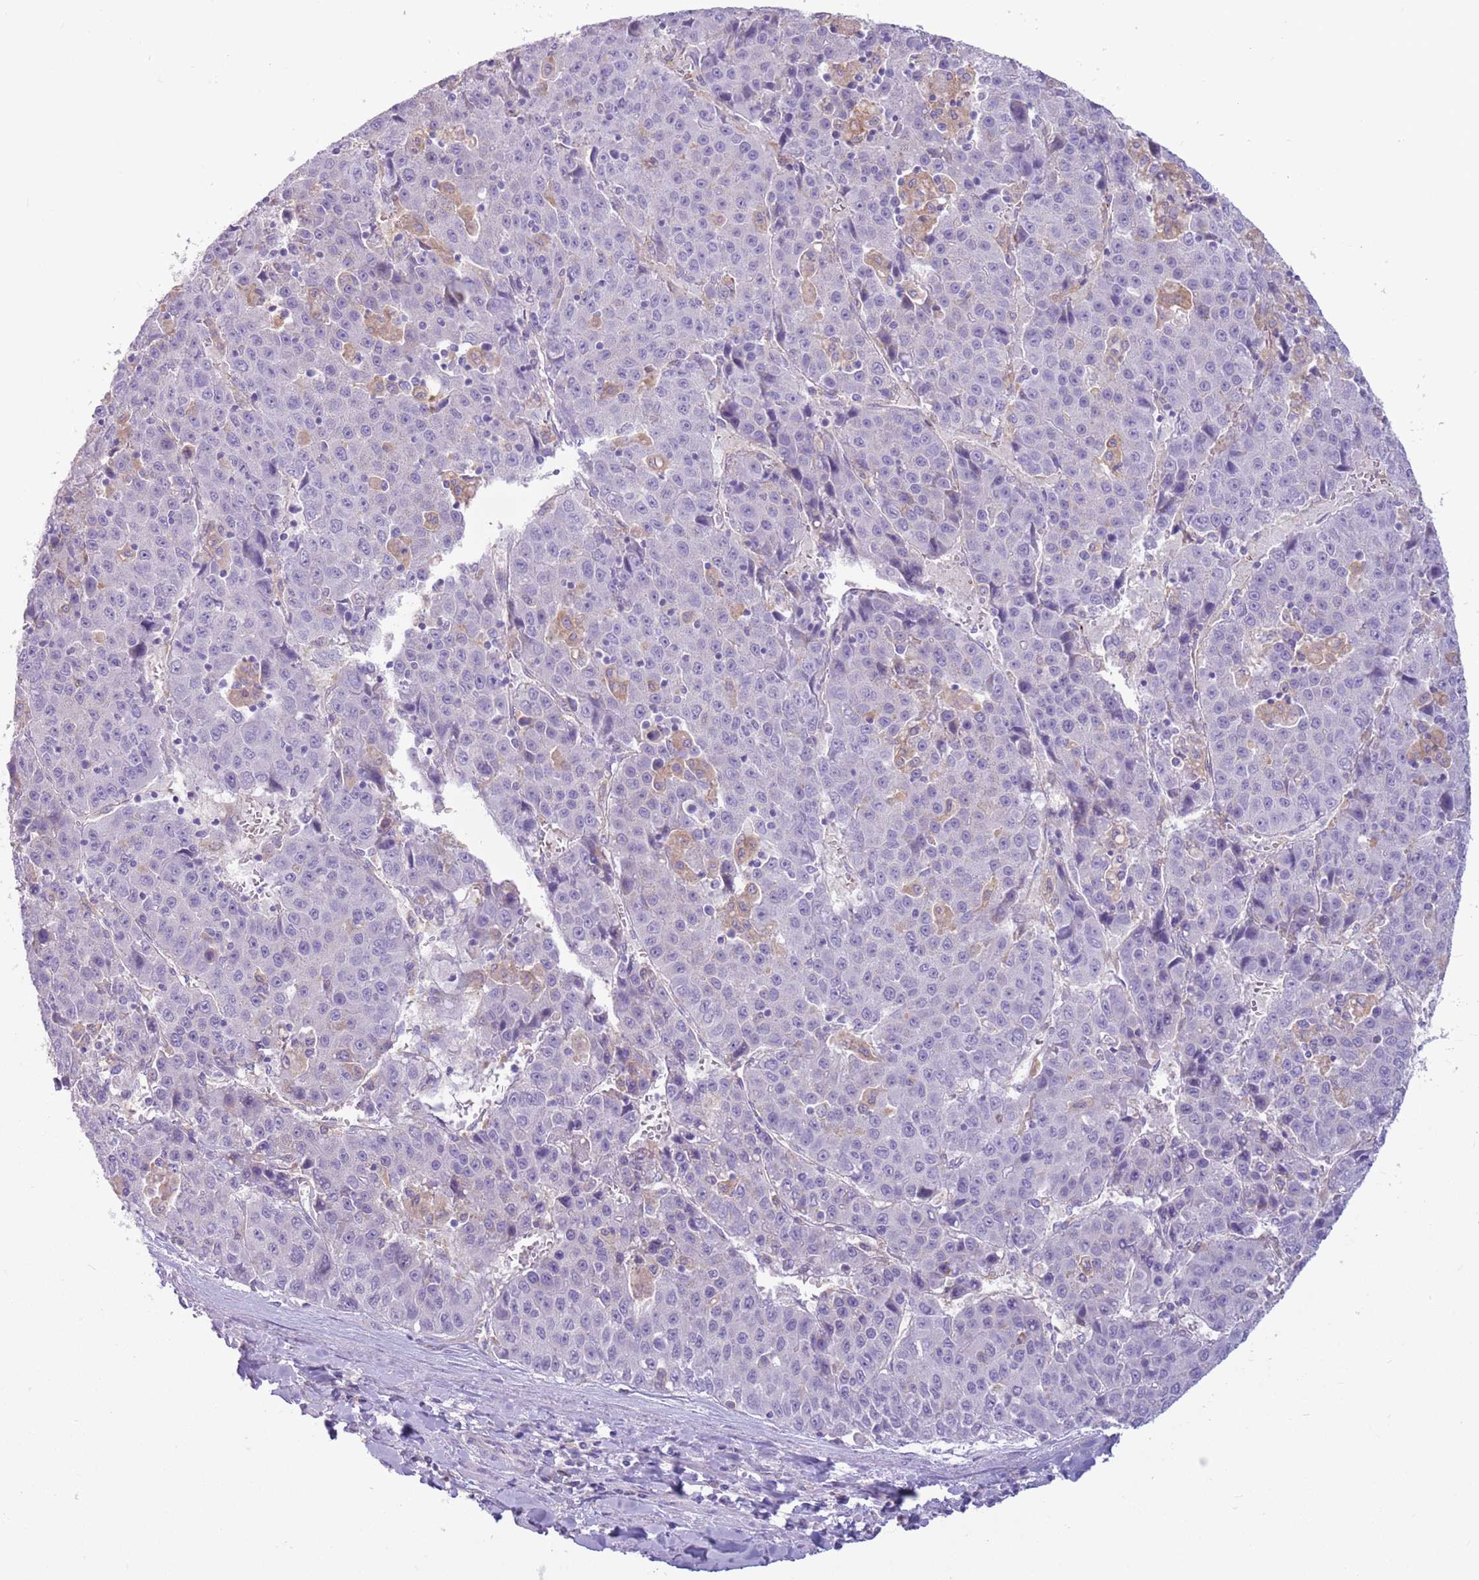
{"staining": {"intensity": "negative", "quantity": "none", "location": "none"}, "tissue": "liver cancer", "cell_type": "Tumor cells", "image_type": "cancer", "snomed": [{"axis": "morphology", "description": "Carcinoma, Hepatocellular, NOS"}, {"axis": "topography", "description": "Liver"}], "caption": "An image of liver hepatocellular carcinoma stained for a protein shows no brown staining in tumor cells. The staining was performed using DAB (3,3'-diaminobenzidine) to visualize the protein expression in brown, while the nuclei were stained in blue with hematoxylin (Magnification: 20x).", "gene": "SNX6", "patient": {"sex": "female", "age": 53}}